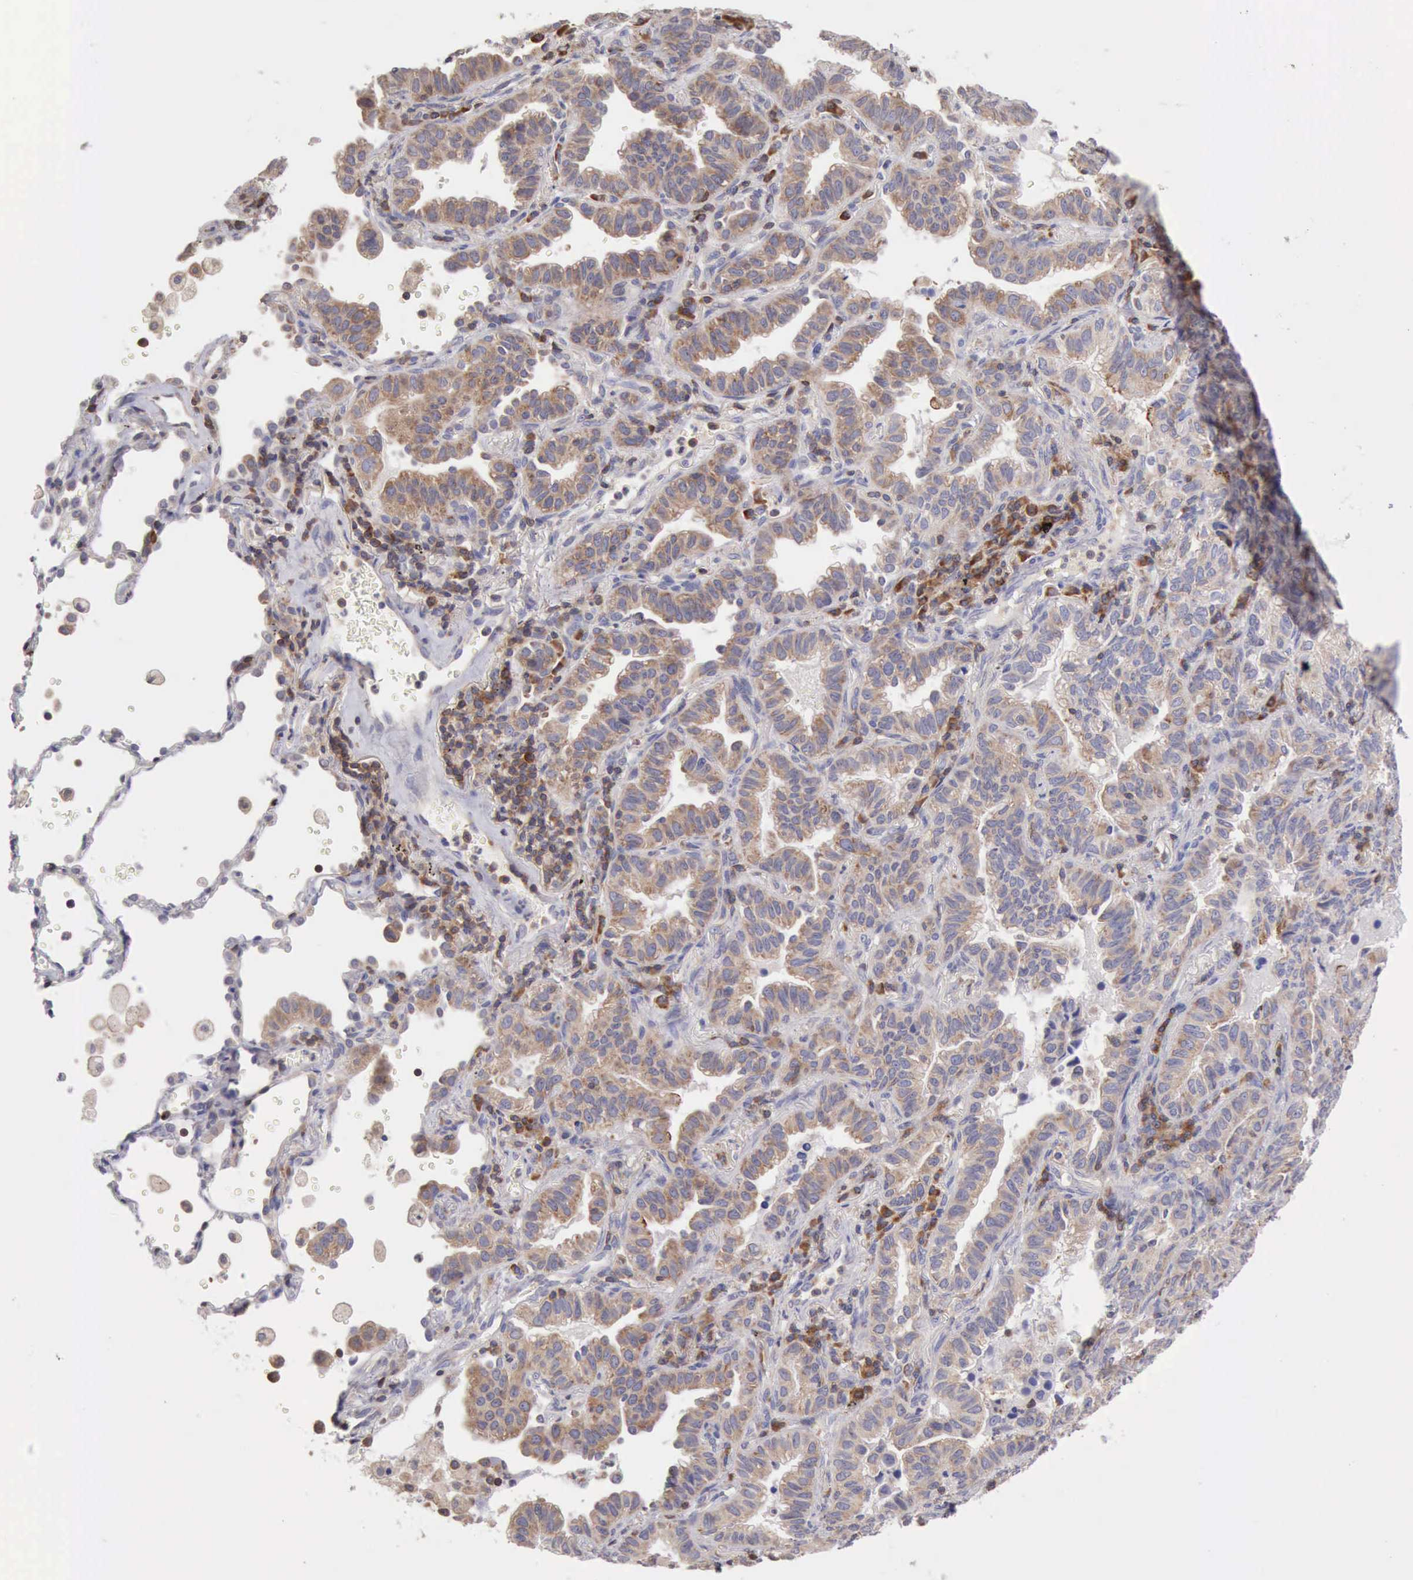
{"staining": {"intensity": "weak", "quantity": ">75%", "location": "cytoplasmic/membranous"}, "tissue": "lung cancer", "cell_type": "Tumor cells", "image_type": "cancer", "snomed": [{"axis": "morphology", "description": "Adenocarcinoma, NOS"}, {"axis": "topography", "description": "Lung"}], "caption": "Immunohistochemical staining of human lung cancer (adenocarcinoma) shows low levels of weak cytoplasmic/membranous positivity in approximately >75% of tumor cells. Nuclei are stained in blue.", "gene": "SASH3", "patient": {"sex": "female", "age": 50}}